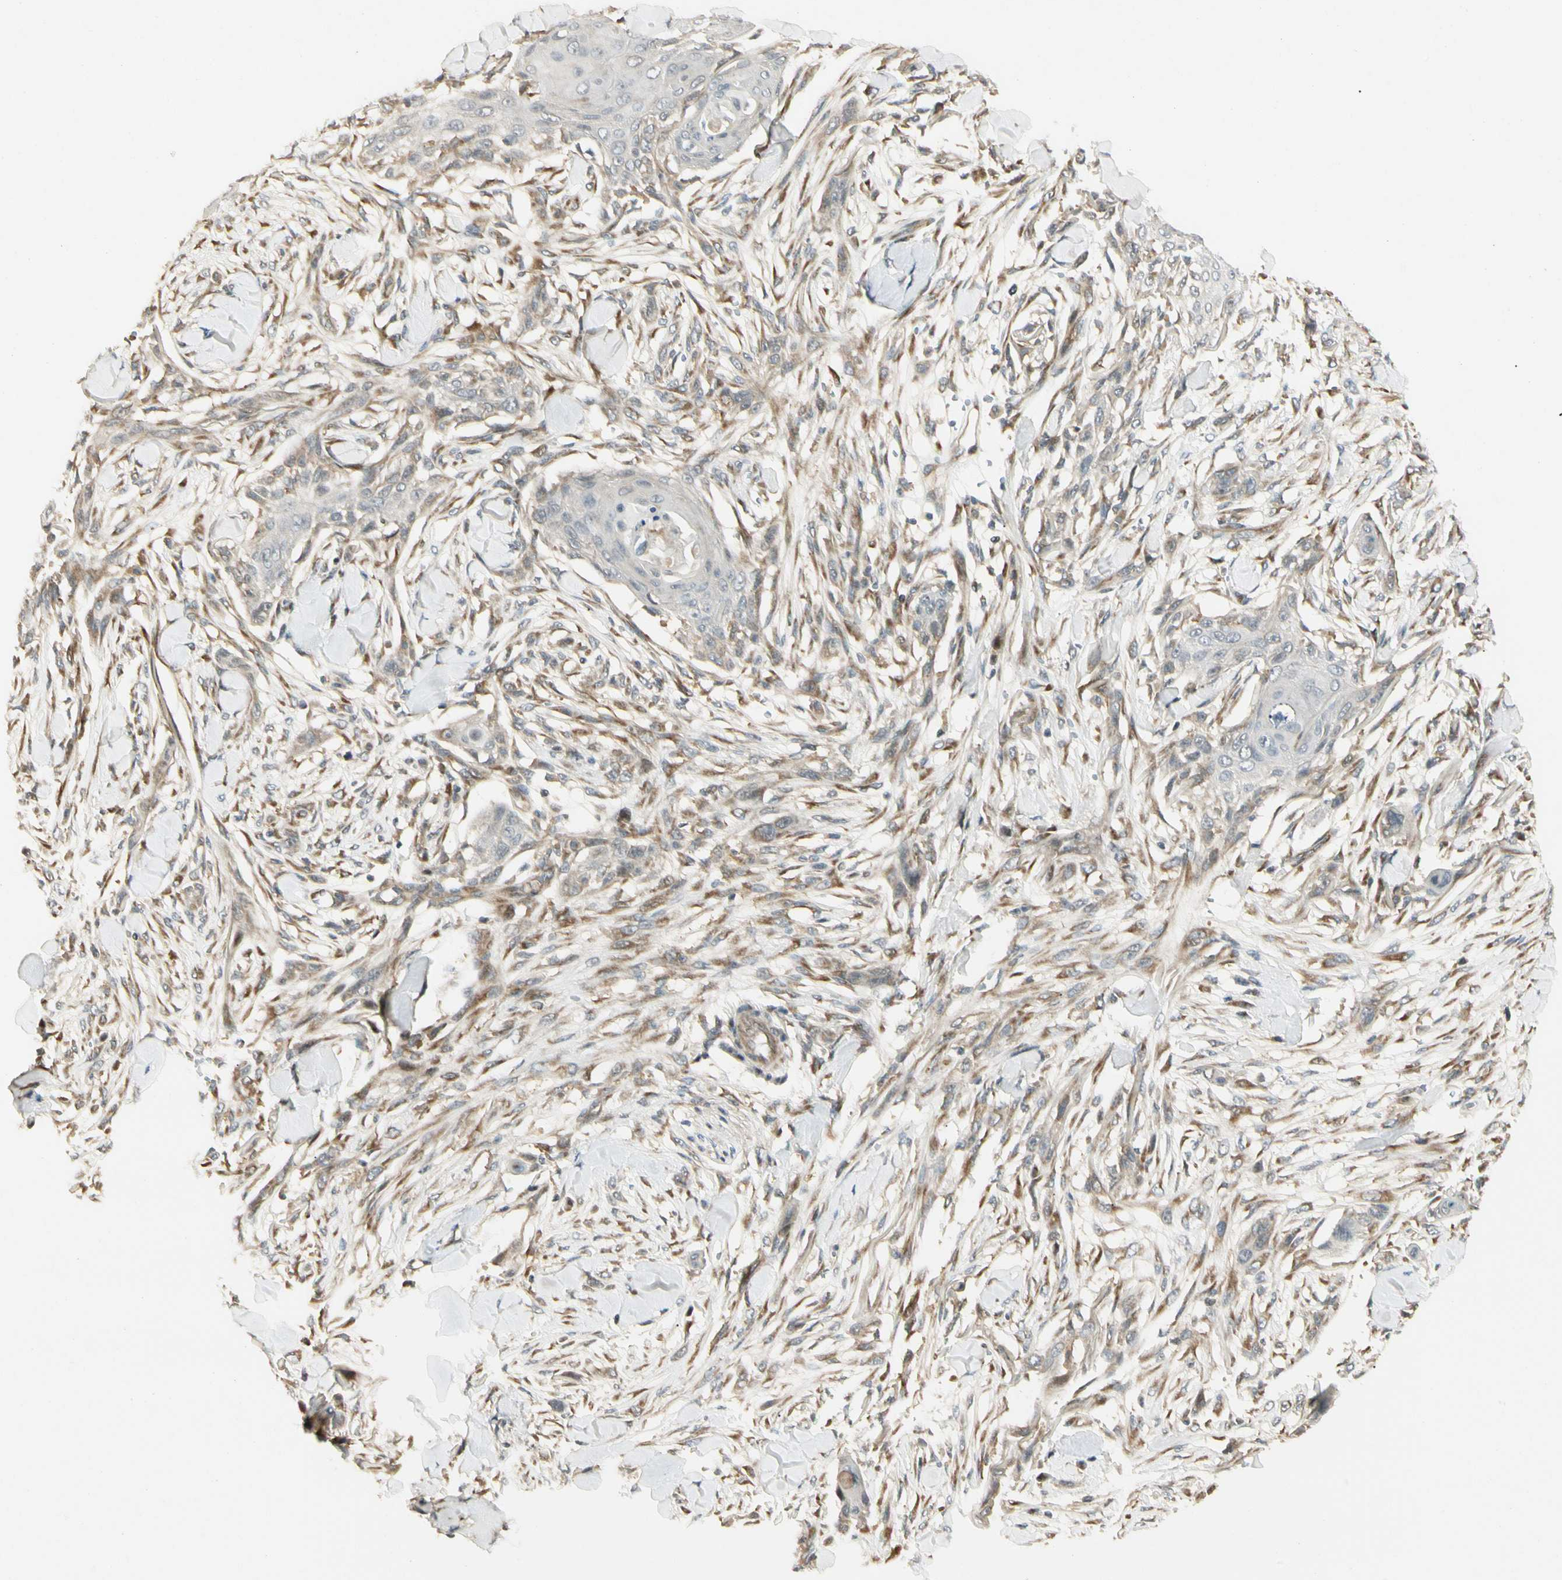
{"staining": {"intensity": "negative", "quantity": "none", "location": "none"}, "tissue": "skin cancer", "cell_type": "Tumor cells", "image_type": "cancer", "snomed": [{"axis": "morphology", "description": "Squamous cell carcinoma, NOS"}, {"axis": "topography", "description": "Skin"}], "caption": "Immunohistochemistry (IHC) of human skin cancer demonstrates no expression in tumor cells. The staining is performed using DAB (3,3'-diaminobenzidine) brown chromogen with nuclei counter-stained in using hematoxylin.", "gene": "FNDC3B", "patient": {"sex": "female", "age": 59}}